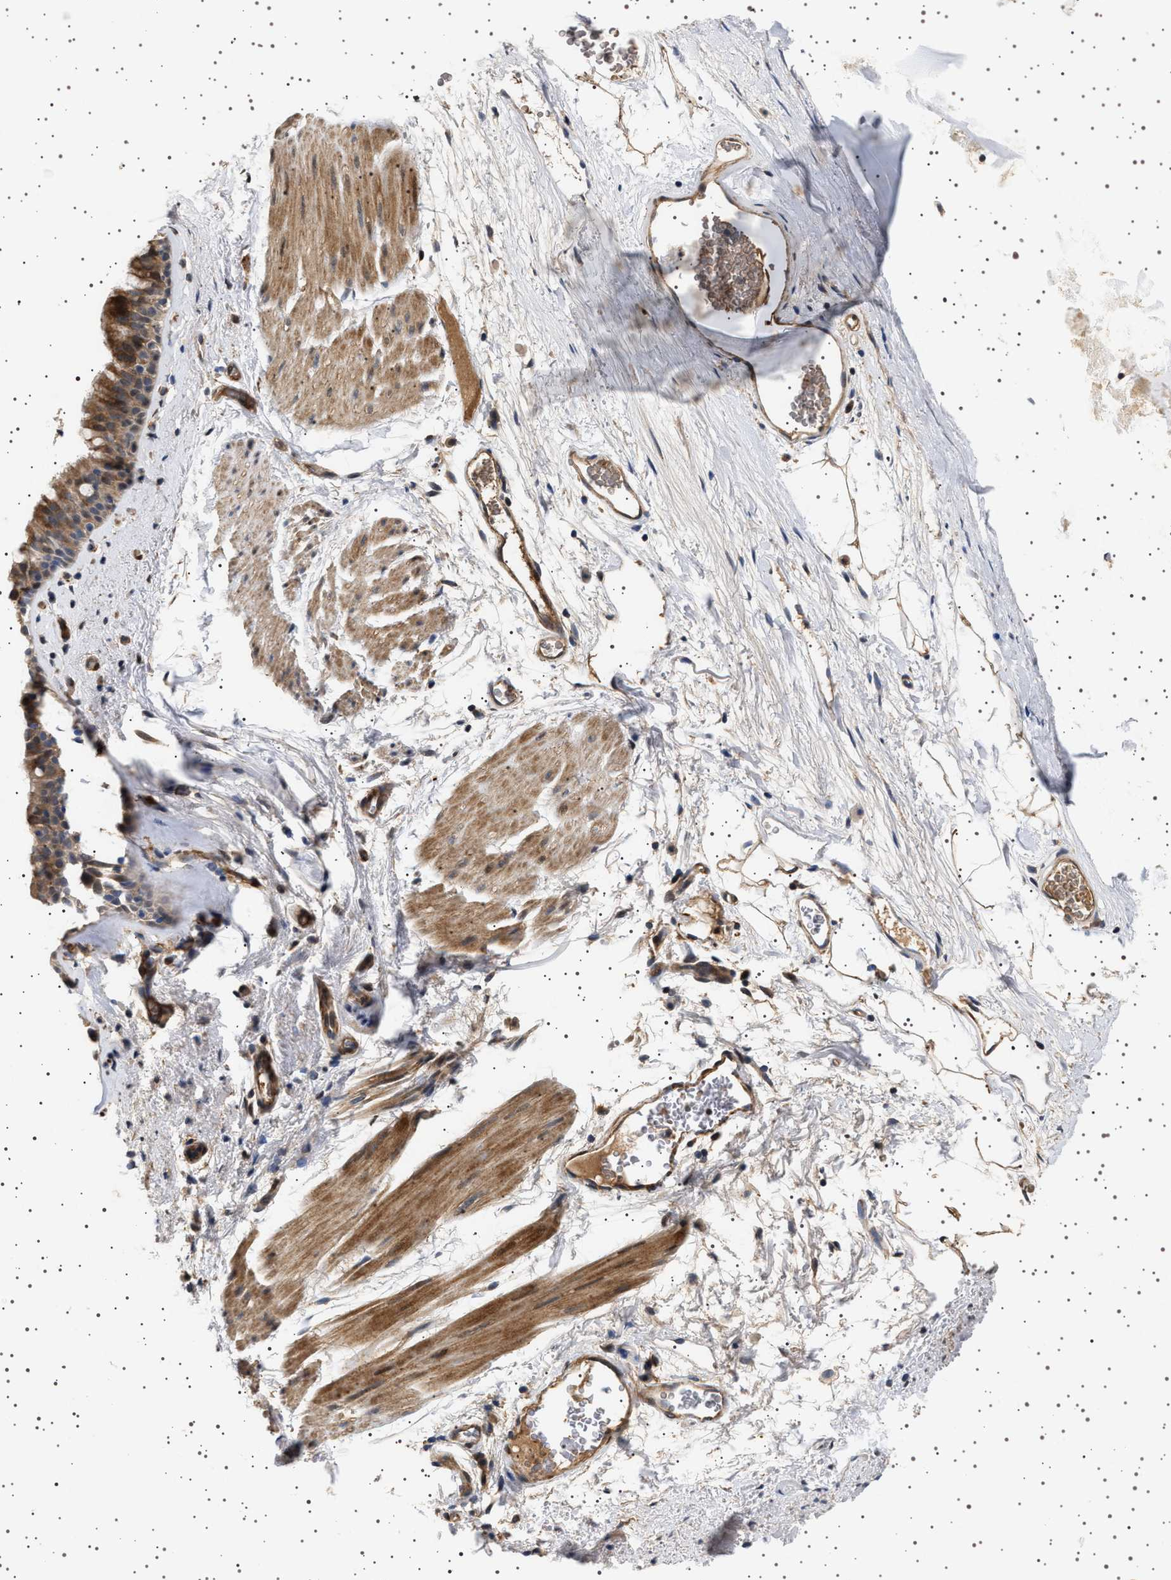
{"staining": {"intensity": "moderate", "quantity": ">75%", "location": "cytoplasmic/membranous"}, "tissue": "bronchus", "cell_type": "Respiratory epithelial cells", "image_type": "normal", "snomed": [{"axis": "morphology", "description": "Normal tissue, NOS"}, {"axis": "topography", "description": "Cartilage tissue"}, {"axis": "topography", "description": "Bronchus"}], "caption": "Brown immunohistochemical staining in unremarkable human bronchus displays moderate cytoplasmic/membranous positivity in about >75% of respiratory epithelial cells.", "gene": "GUCY1B1", "patient": {"sex": "female", "age": 53}}